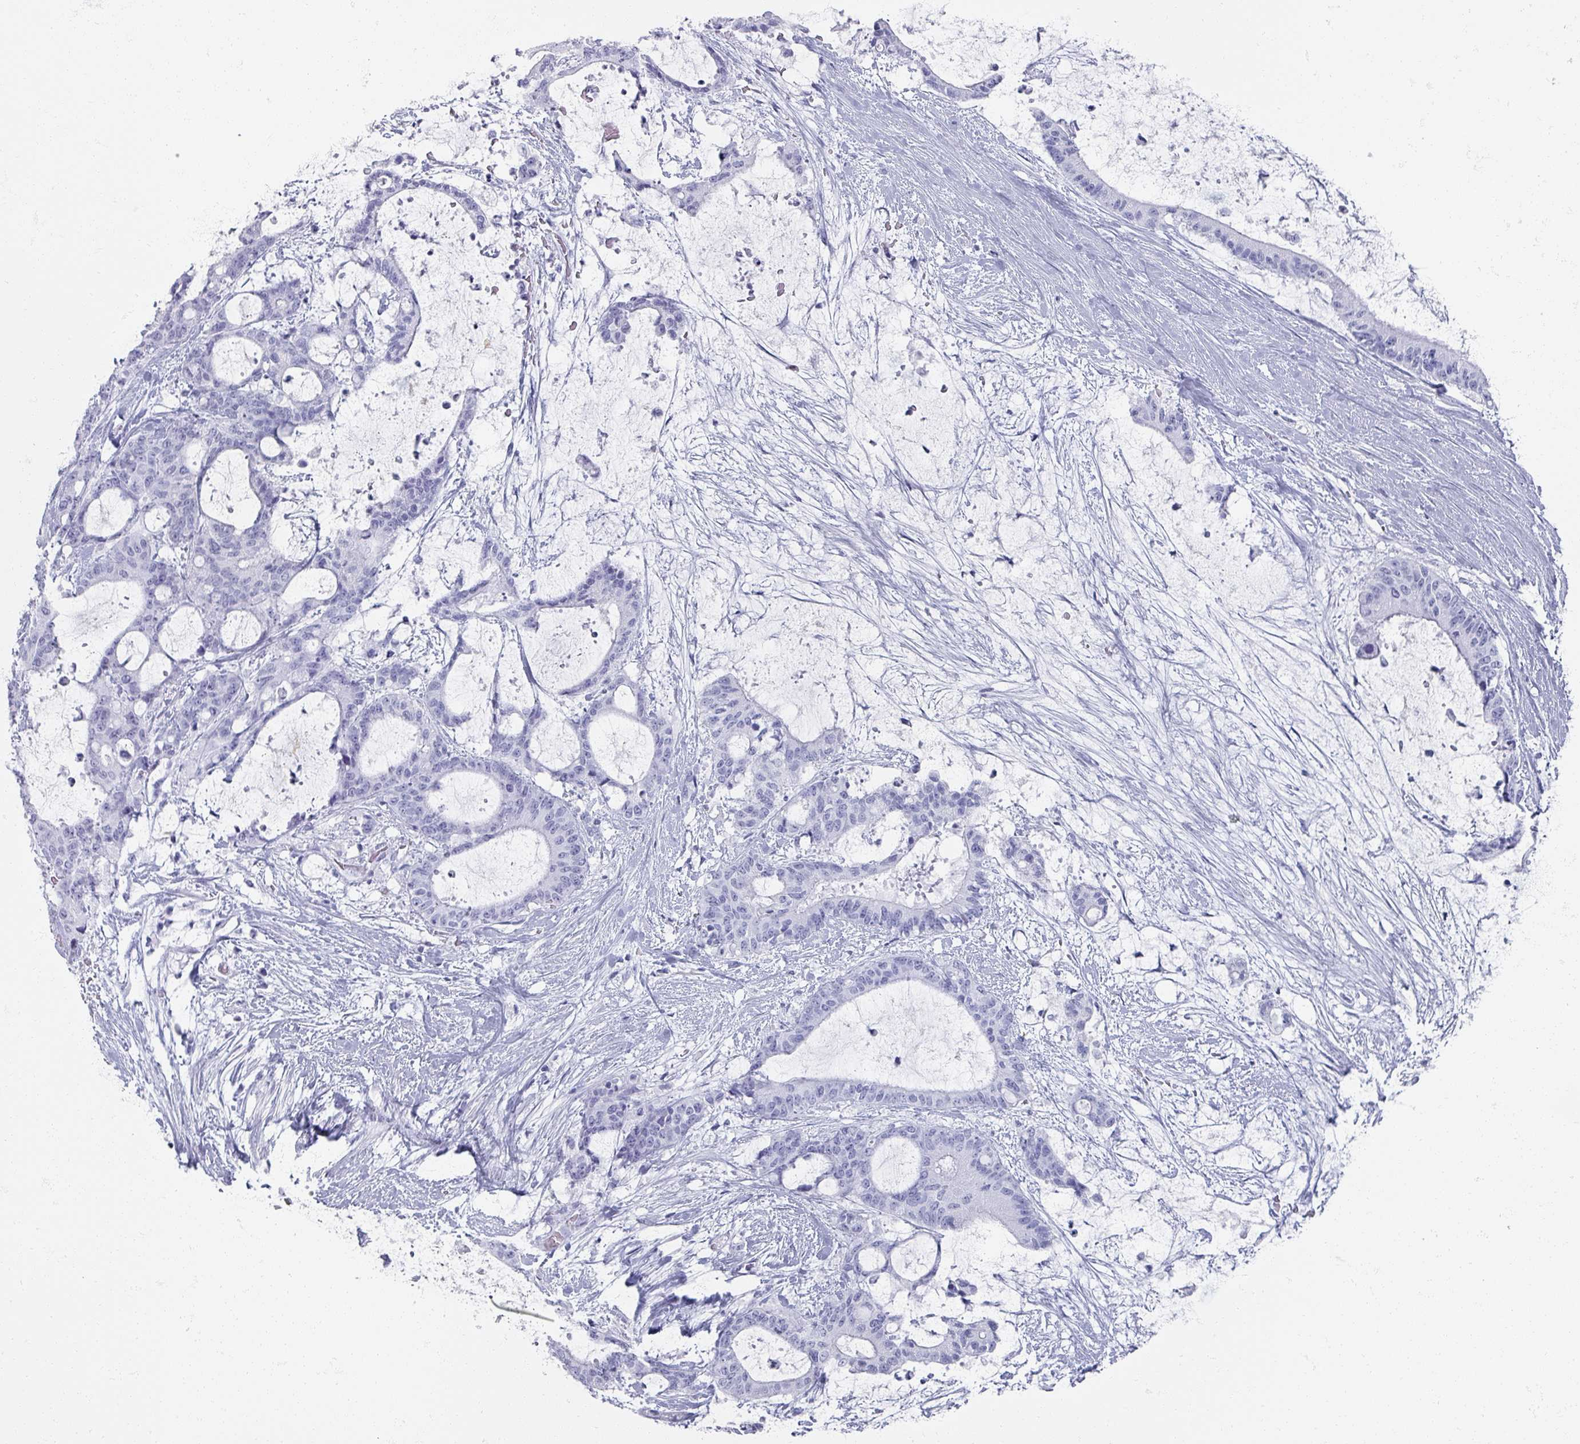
{"staining": {"intensity": "negative", "quantity": "none", "location": "none"}, "tissue": "liver cancer", "cell_type": "Tumor cells", "image_type": "cancer", "snomed": [{"axis": "morphology", "description": "Normal tissue, NOS"}, {"axis": "morphology", "description": "Cholangiocarcinoma"}, {"axis": "topography", "description": "Liver"}, {"axis": "topography", "description": "Peripheral nerve tissue"}], "caption": "Immunohistochemistry (IHC) photomicrograph of neoplastic tissue: liver cancer (cholangiocarcinoma) stained with DAB (3,3'-diaminobenzidine) shows no significant protein staining in tumor cells.", "gene": "OMG", "patient": {"sex": "female", "age": 73}}